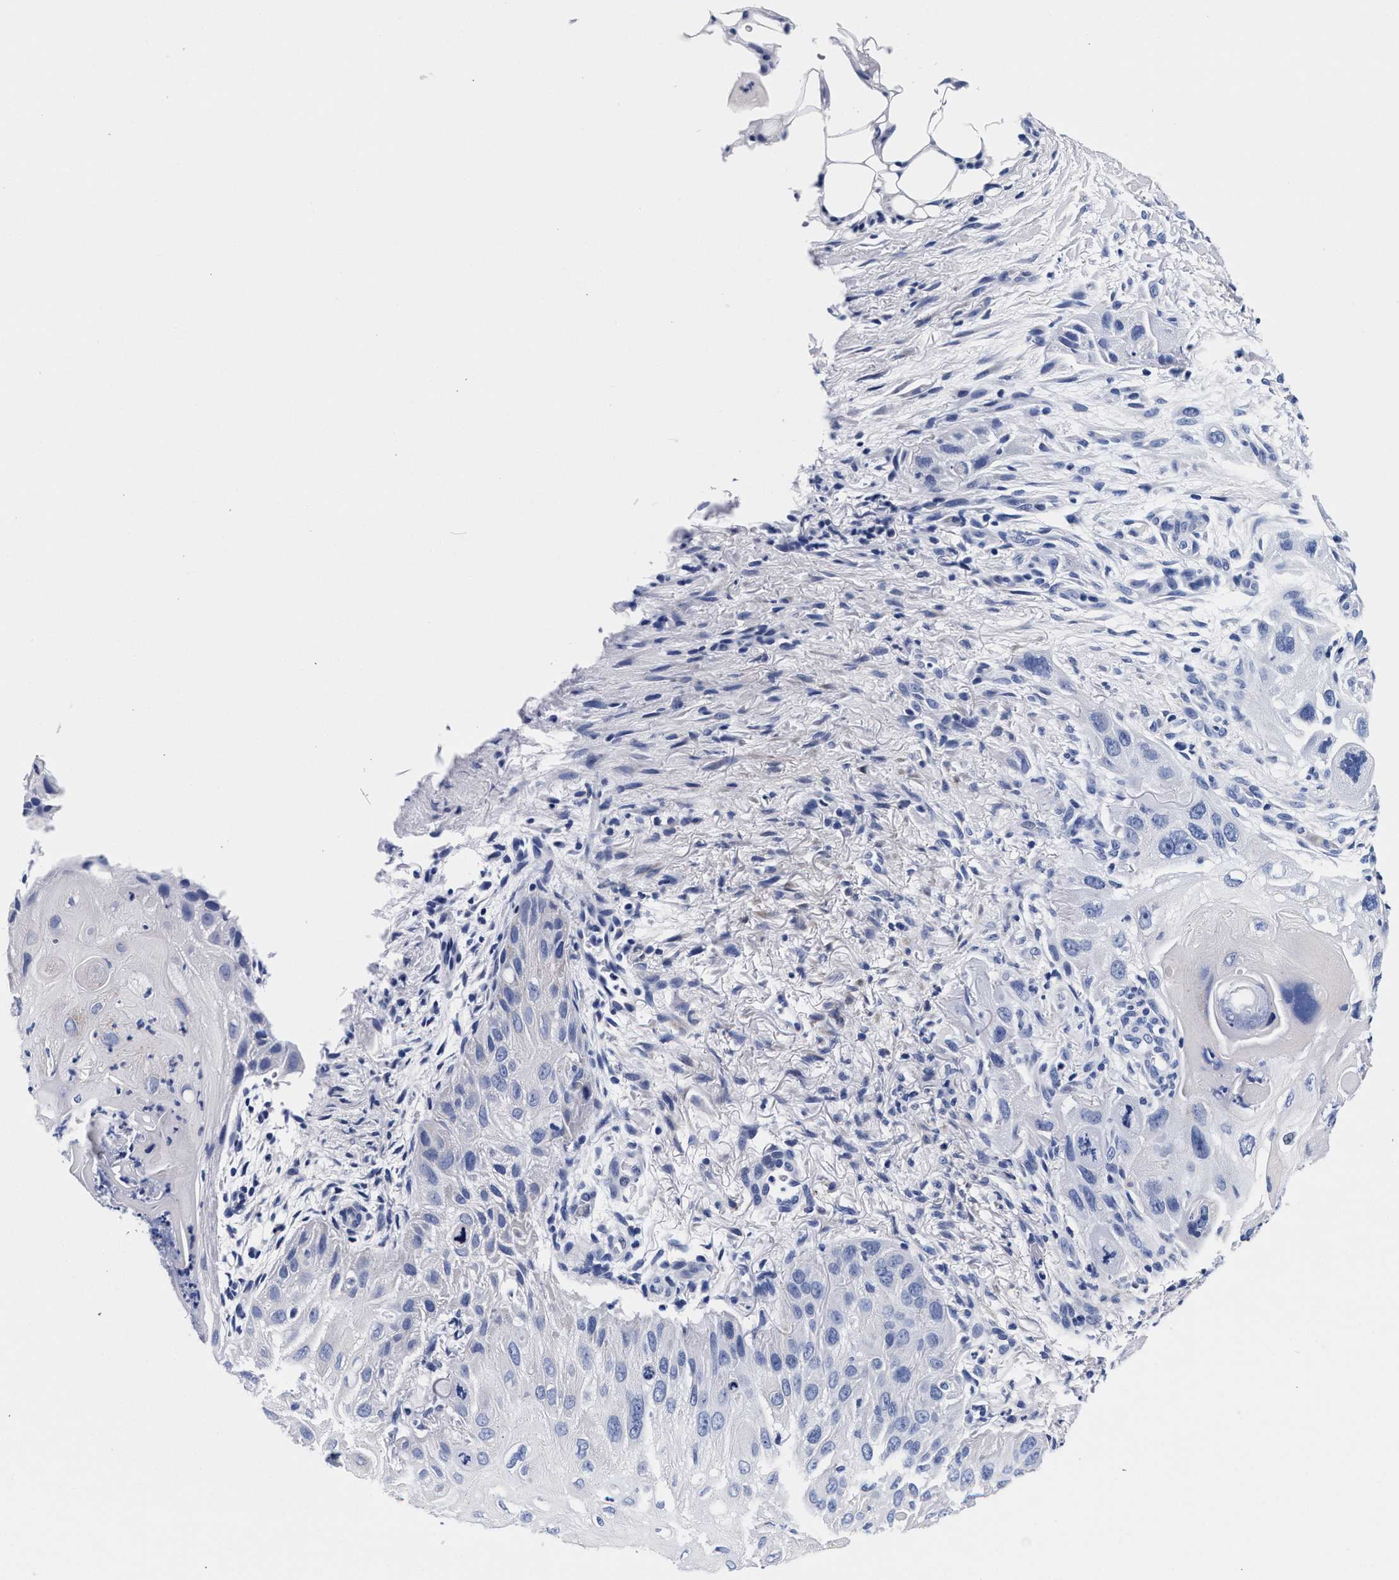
{"staining": {"intensity": "negative", "quantity": "none", "location": "none"}, "tissue": "skin cancer", "cell_type": "Tumor cells", "image_type": "cancer", "snomed": [{"axis": "morphology", "description": "Squamous cell carcinoma, NOS"}, {"axis": "topography", "description": "Skin"}], "caption": "Tumor cells are negative for brown protein staining in squamous cell carcinoma (skin).", "gene": "RAB3B", "patient": {"sex": "female", "age": 77}}